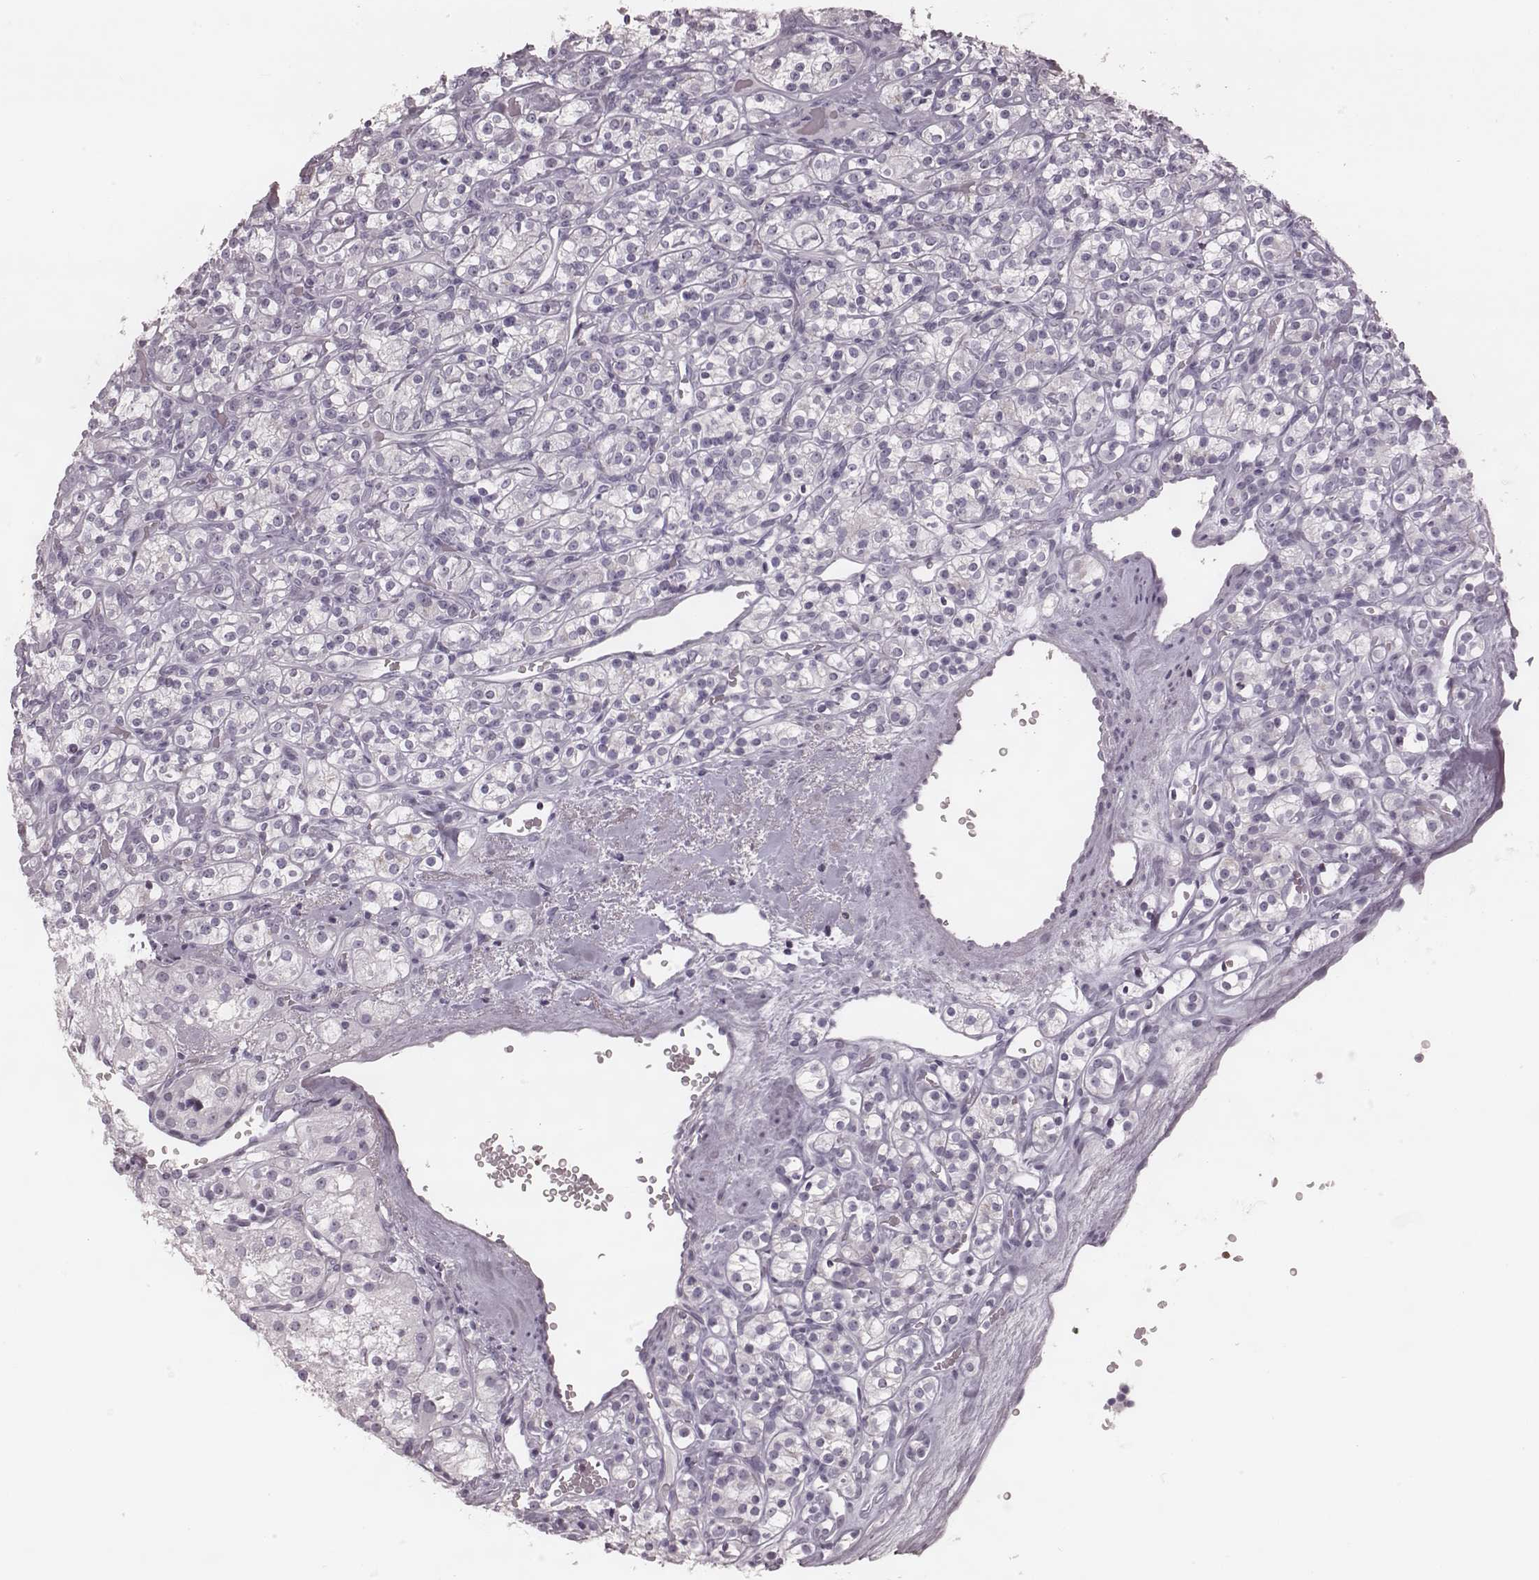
{"staining": {"intensity": "negative", "quantity": "none", "location": "none"}, "tissue": "renal cancer", "cell_type": "Tumor cells", "image_type": "cancer", "snomed": [{"axis": "morphology", "description": "Adenocarcinoma, NOS"}, {"axis": "topography", "description": "Kidney"}], "caption": "This is an immunohistochemistry (IHC) histopathology image of human renal adenocarcinoma. There is no expression in tumor cells.", "gene": "KRT74", "patient": {"sex": "male", "age": 77}}